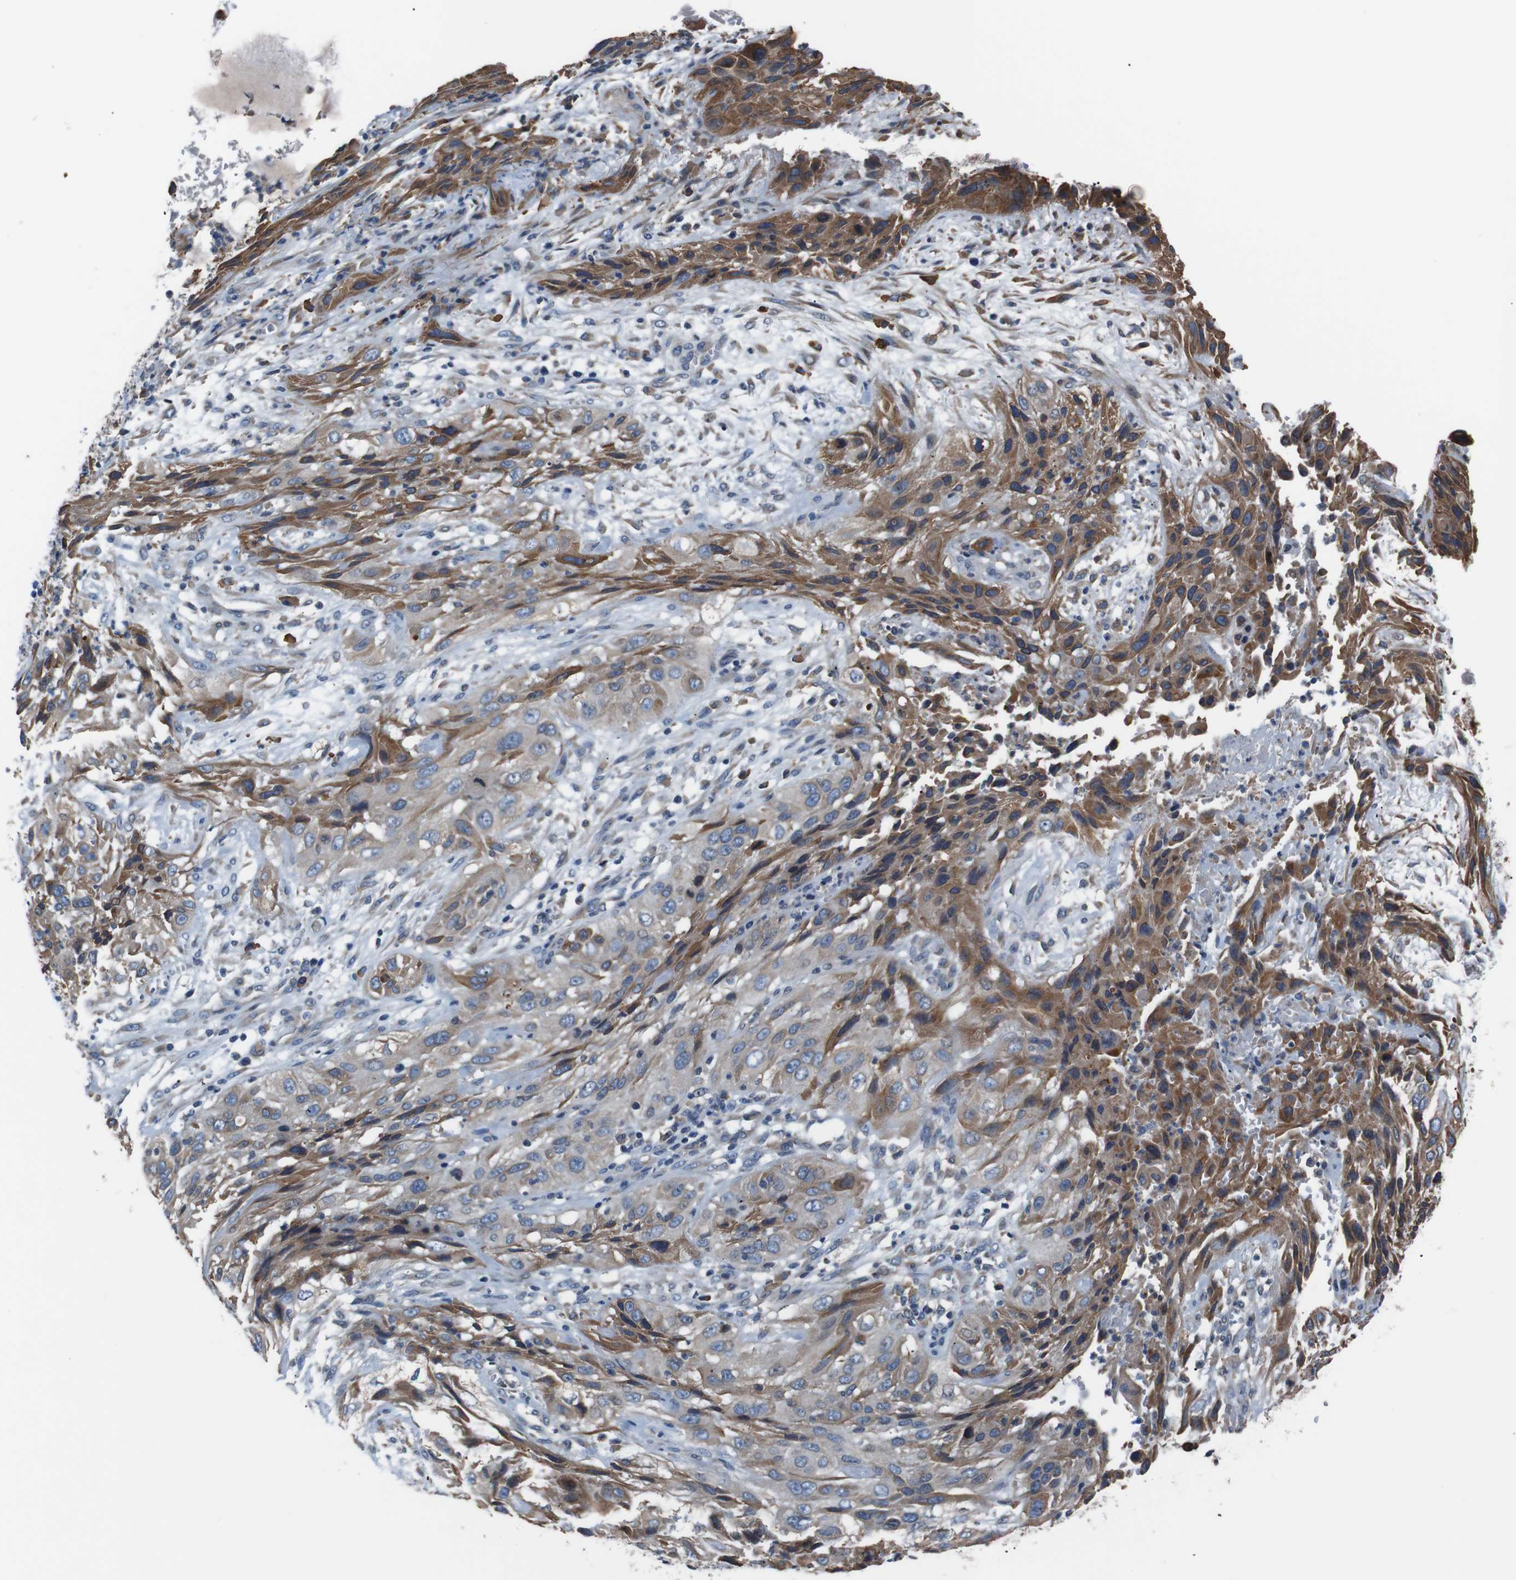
{"staining": {"intensity": "moderate", "quantity": "25%-75%", "location": "cytoplasmic/membranous"}, "tissue": "cervical cancer", "cell_type": "Tumor cells", "image_type": "cancer", "snomed": [{"axis": "morphology", "description": "Squamous cell carcinoma, NOS"}, {"axis": "topography", "description": "Cervix"}], "caption": "Cervical squamous cell carcinoma stained with a brown dye displays moderate cytoplasmic/membranous positive expression in approximately 25%-75% of tumor cells.", "gene": "SIGMAR1", "patient": {"sex": "female", "age": 32}}